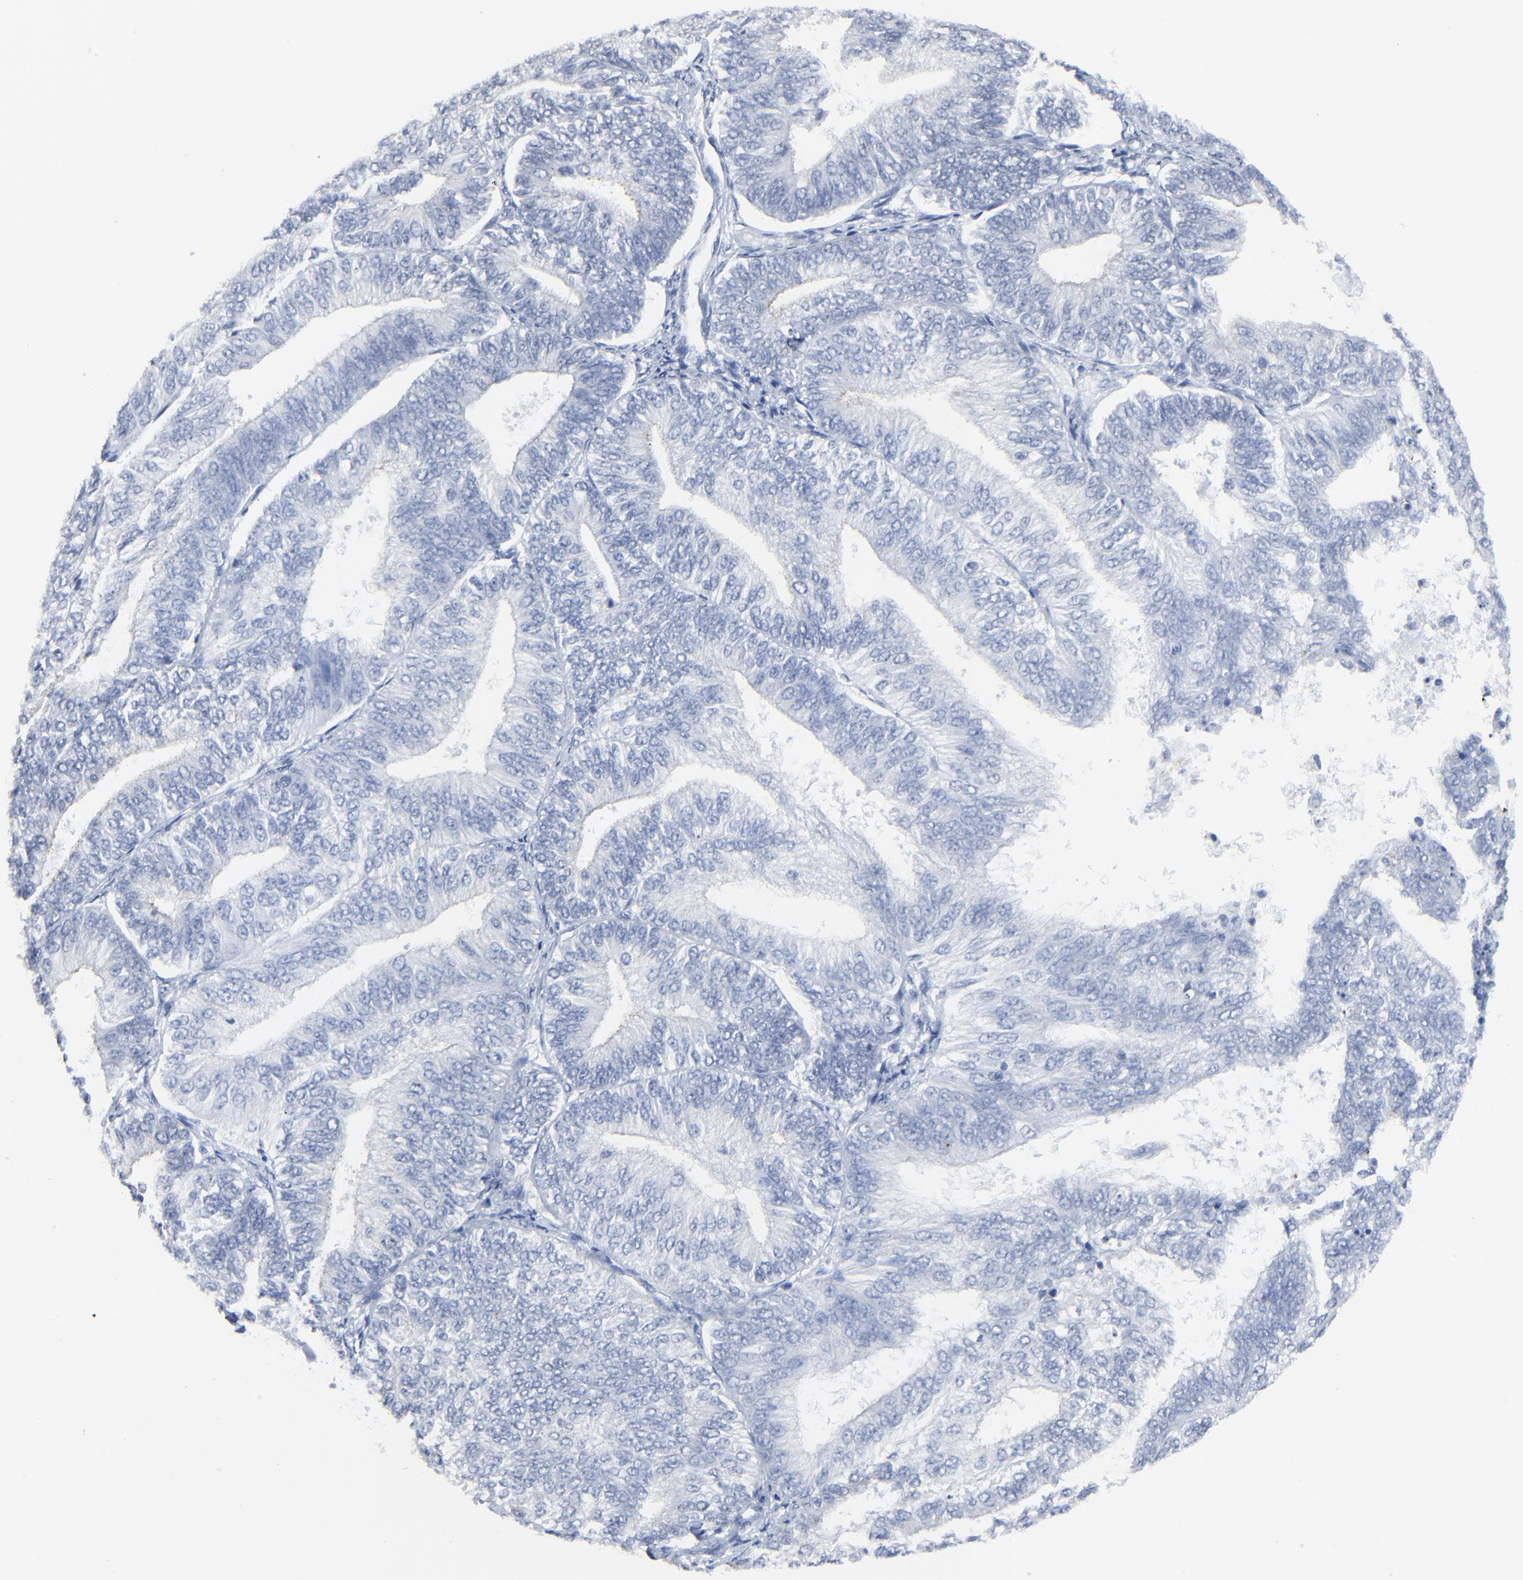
{"staining": {"intensity": "negative", "quantity": "none", "location": "none"}, "tissue": "endometrial cancer", "cell_type": "Tumor cells", "image_type": "cancer", "snomed": [{"axis": "morphology", "description": "Adenocarcinoma, NOS"}, {"axis": "topography", "description": "Endometrium"}], "caption": "Immunohistochemical staining of adenocarcinoma (endometrial) reveals no significant staining in tumor cells.", "gene": "BIRC3", "patient": {"sex": "female", "age": 55}}